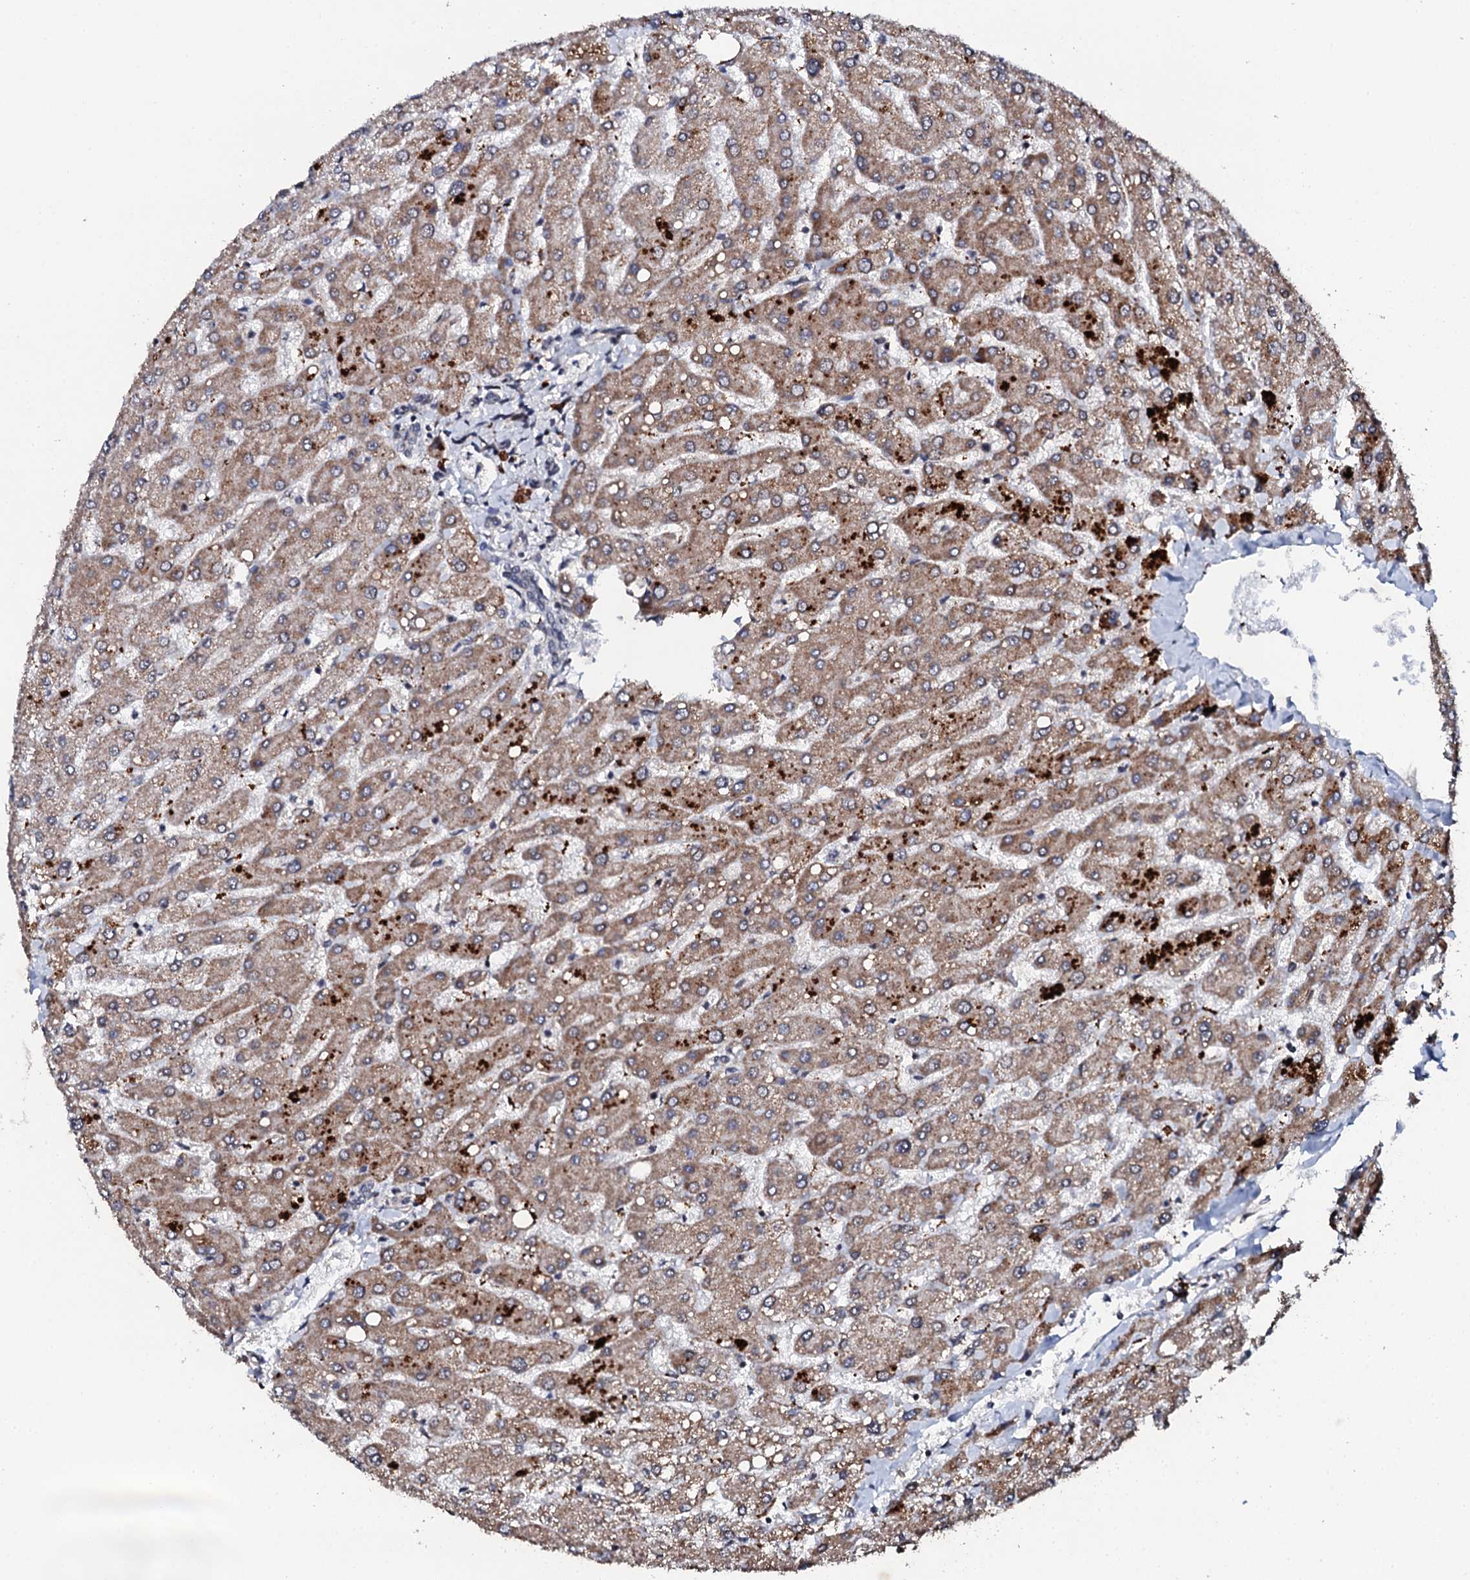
{"staining": {"intensity": "negative", "quantity": "none", "location": "none"}, "tissue": "liver", "cell_type": "Cholangiocytes", "image_type": "normal", "snomed": [{"axis": "morphology", "description": "Normal tissue, NOS"}, {"axis": "topography", "description": "Liver"}], "caption": "IHC histopathology image of benign liver: human liver stained with DAB (3,3'-diaminobenzidine) displays no significant protein positivity in cholangiocytes. (Stains: DAB (3,3'-diaminobenzidine) immunohistochemistry with hematoxylin counter stain, Microscopy: brightfield microscopy at high magnification).", "gene": "FAM111A", "patient": {"sex": "male", "age": 55}}